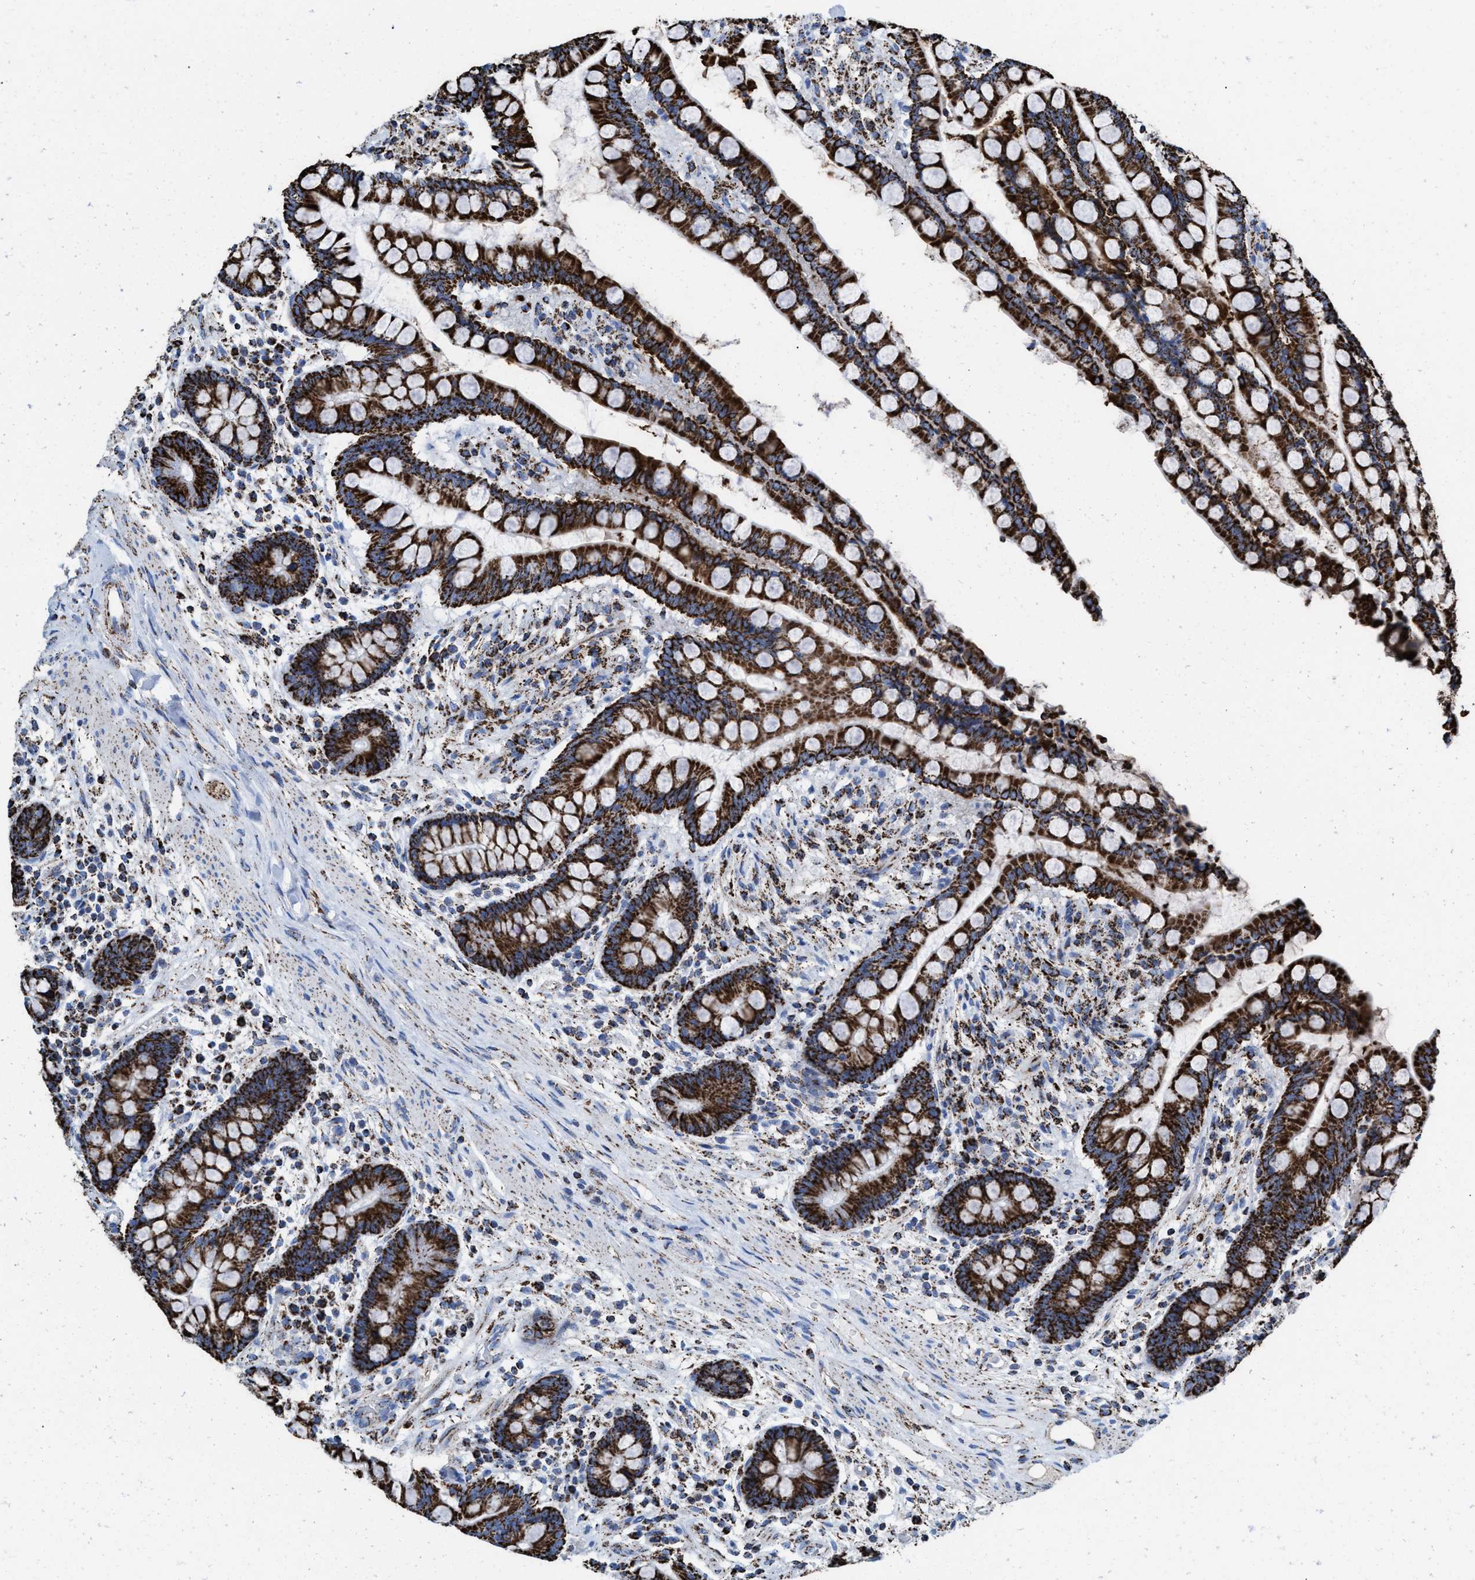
{"staining": {"intensity": "moderate", "quantity": ">75%", "location": "cytoplasmic/membranous"}, "tissue": "colon", "cell_type": "Endothelial cells", "image_type": "normal", "snomed": [{"axis": "morphology", "description": "Normal tissue, NOS"}, {"axis": "topography", "description": "Colon"}], "caption": "Immunohistochemistry (IHC) photomicrograph of benign colon: human colon stained using immunohistochemistry displays medium levels of moderate protein expression localized specifically in the cytoplasmic/membranous of endothelial cells, appearing as a cytoplasmic/membranous brown color.", "gene": "ECHS1", "patient": {"sex": "male", "age": 73}}